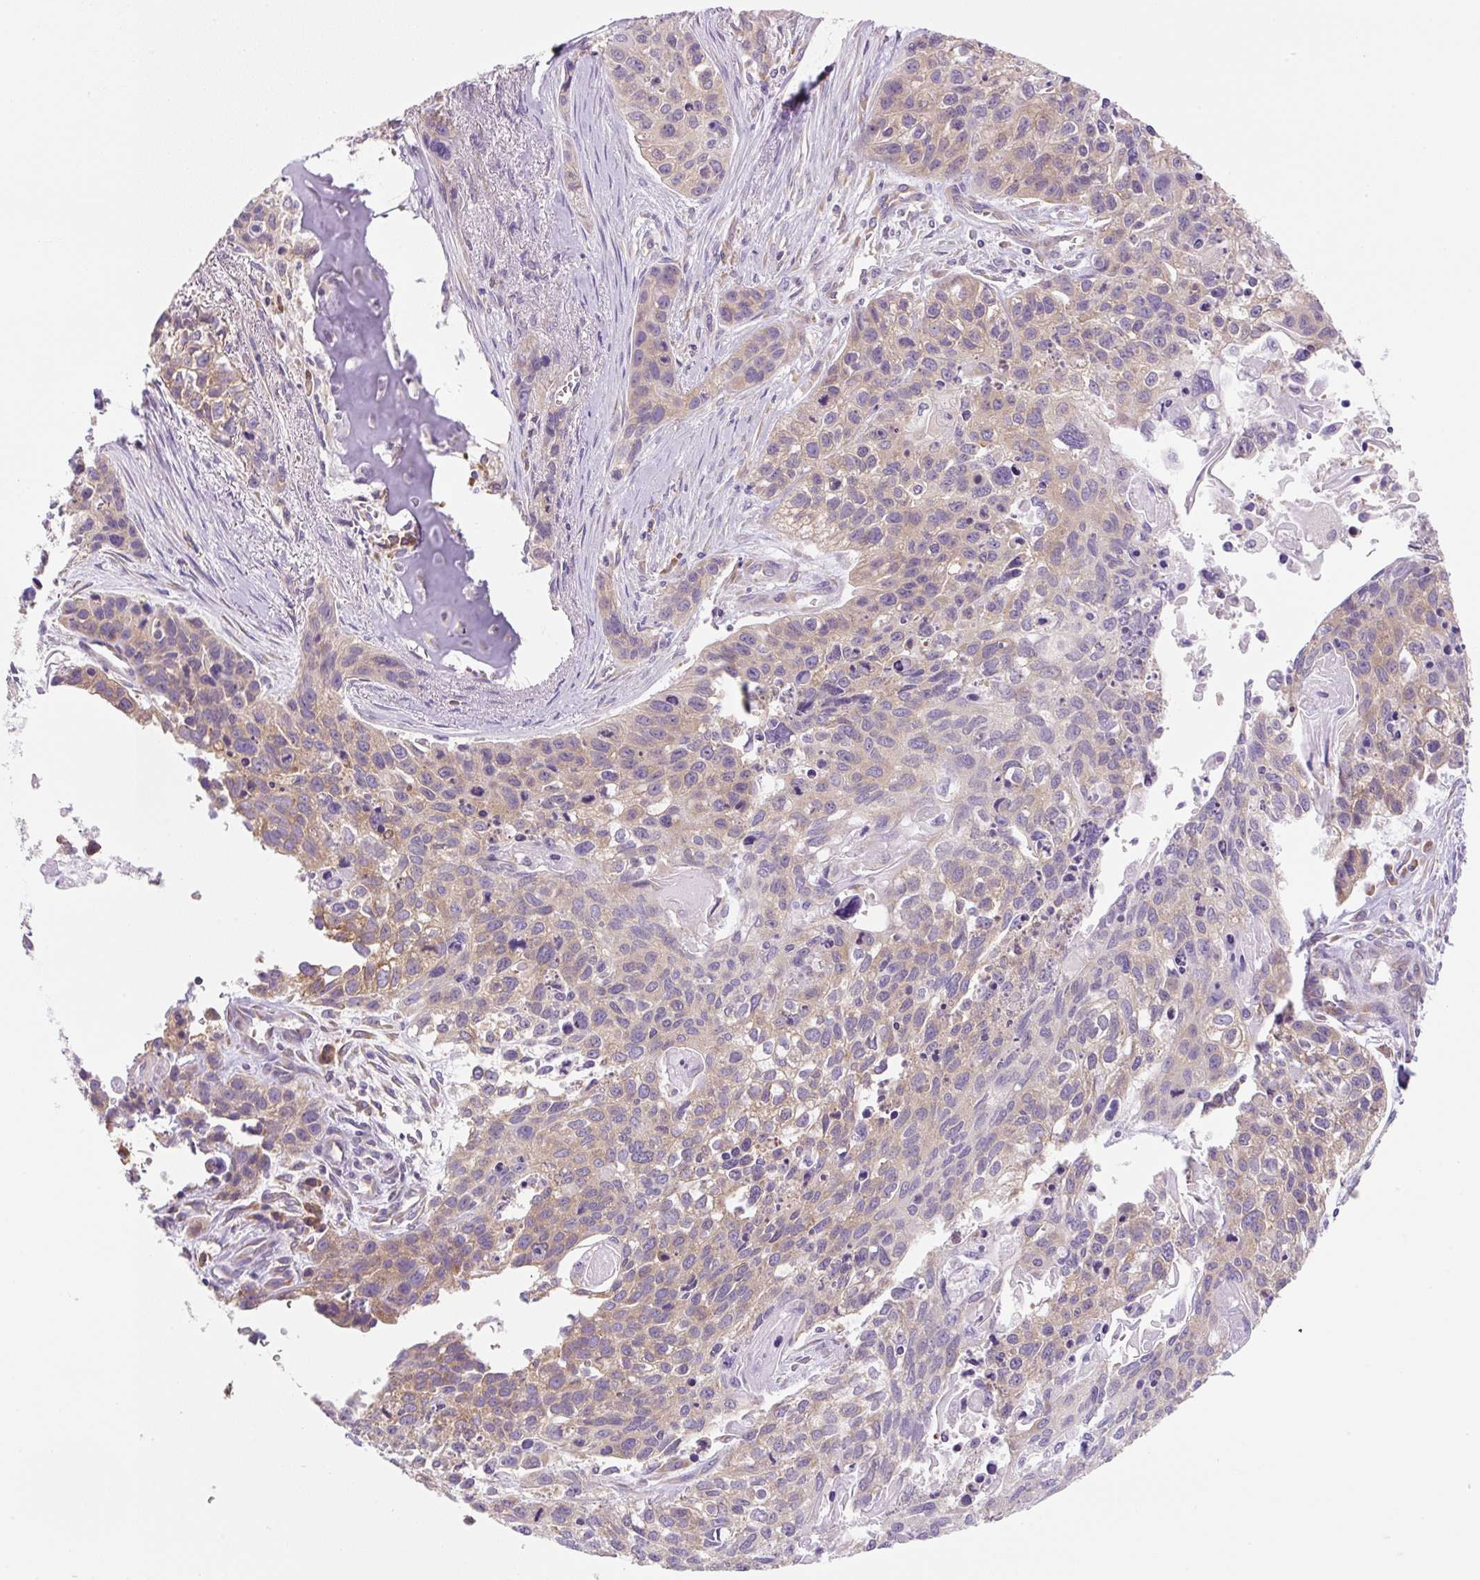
{"staining": {"intensity": "weak", "quantity": "25%-75%", "location": "cytoplasmic/membranous"}, "tissue": "lung cancer", "cell_type": "Tumor cells", "image_type": "cancer", "snomed": [{"axis": "morphology", "description": "Squamous cell carcinoma, NOS"}, {"axis": "topography", "description": "Lung"}], "caption": "A high-resolution photomicrograph shows IHC staining of lung cancer (squamous cell carcinoma), which demonstrates weak cytoplasmic/membranous positivity in about 25%-75% of tumor cells. The staining was performed using DAB (3,3'-diaminobenzidine) to visualize the protein expression in brown, while the nuclei were stained in blue with hematoxylin (Magnification: 20x).", "gene": "RPL18A", "patient": {"sex": "male", "age": 74}}